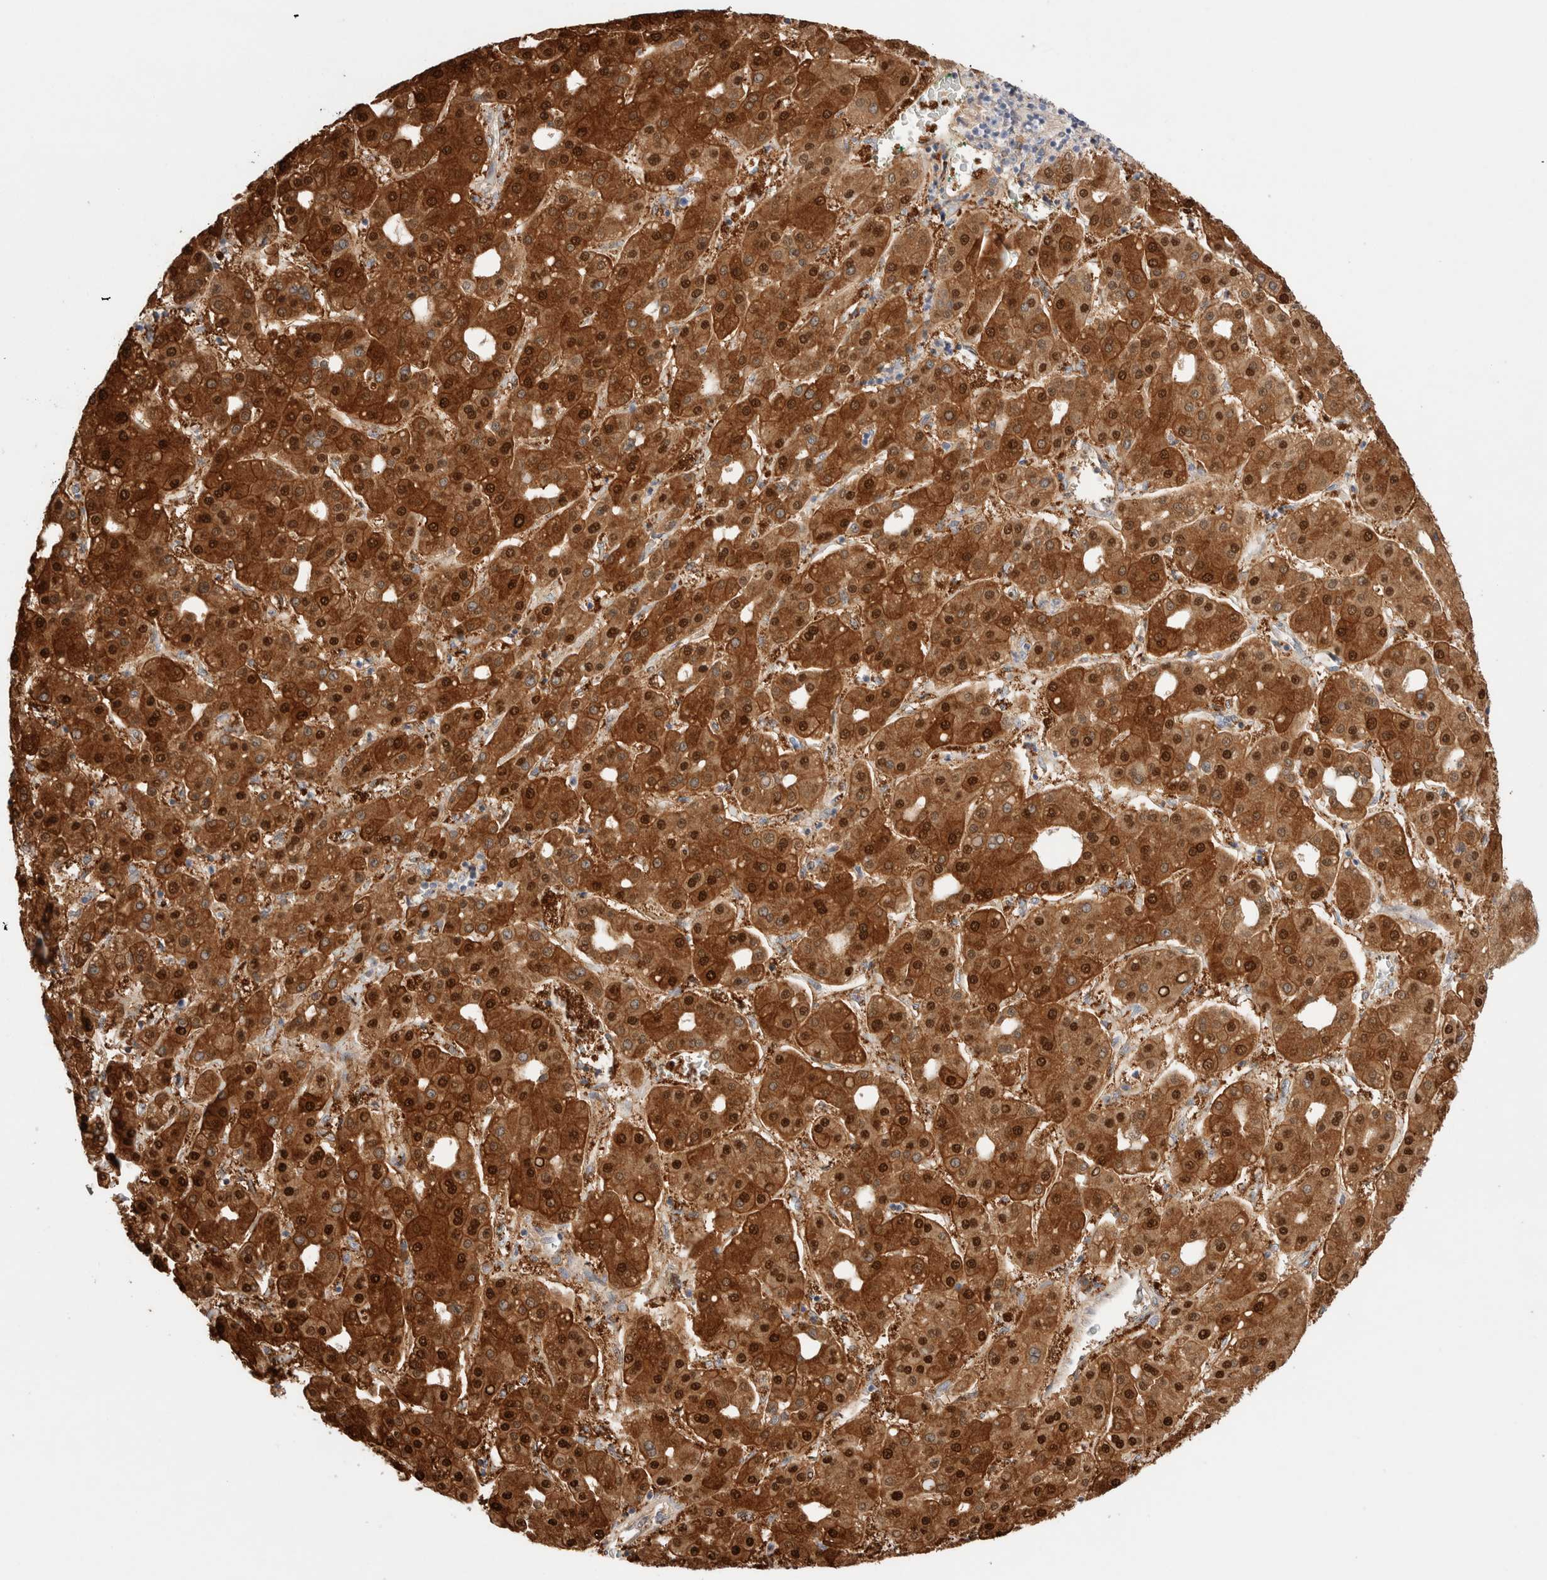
{"staining": {"intensity": "strong", "quantity": ">75%", "location": "cytoplasmic/membranous,nuclear"}, "tissue": "liver cancer", "cell_type": "Tumor cells", "image_type": "cancer", "snomed": [{"axis": "morphology", "description": "Carcinoma, Hepatocellular, NOS"}, {"axis": "topography", "description": "Liver"}], "caption": "Immunohistochemistry (DAB) staining of liver hepatocellular carcinoma shows strong cytoplasmic/membranous and nuclear protein expression in about >75% of tumor cells. (DAB IHC, brown staining for protein, blue staining for nuclei).", "gene": "LMAN2L", "patient": {"sex": "male", "age": 65}}